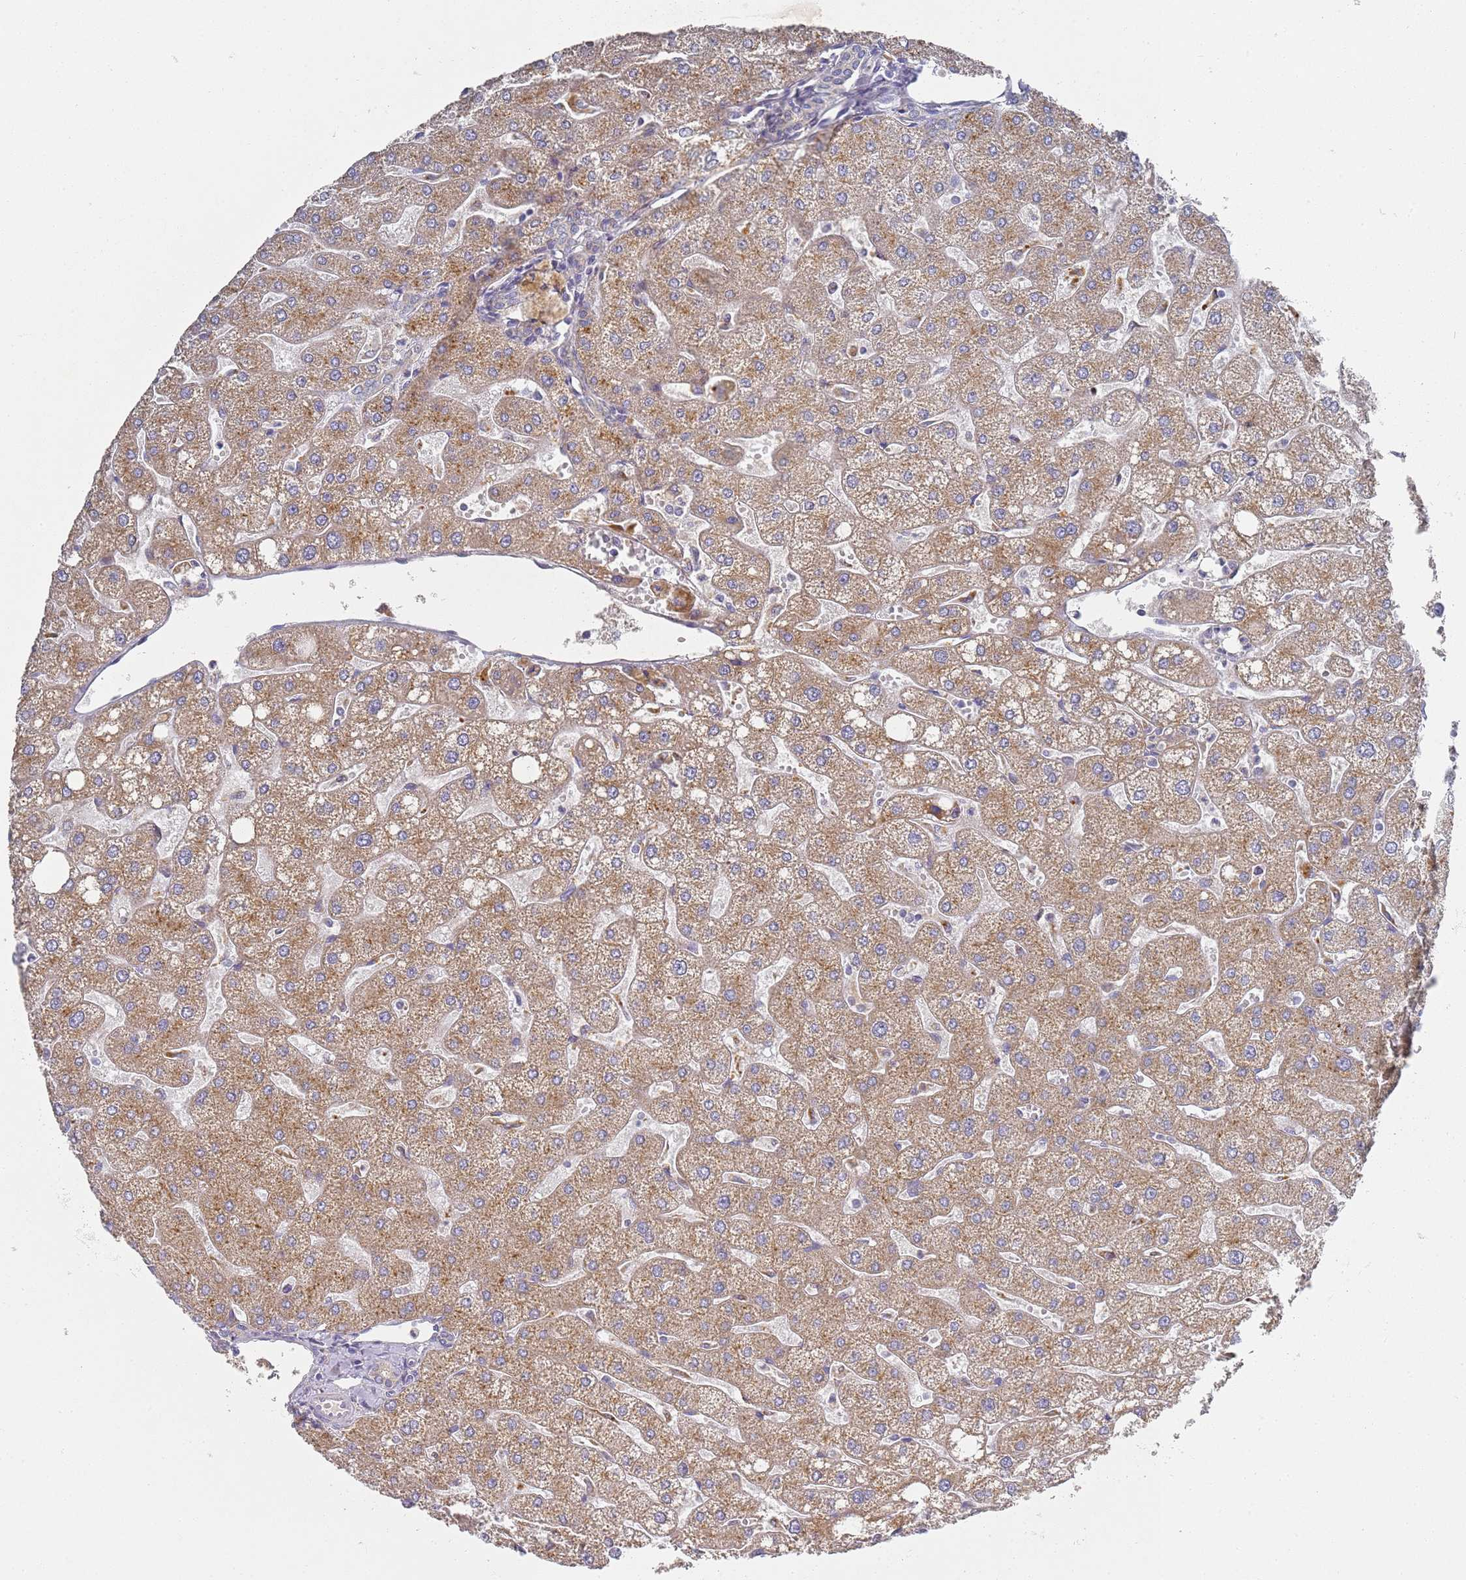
{"staining": {"intensity": "weak", "quantity": "25%-75%", "location": "cytoplasmic/membranous"}, "tissue": "liver", "cell_type": "Cholangiocytes", "image_type": "normal", "snomed": [{"axis": "morphology", "description": "Normal tissue, NOS"}, {"axis": "topography", "description": "Liver"}], "caption": "Cholangiocytes show low levels of weak cytoplasmic/membranous positivity in approximately 25%-75% of cells in benign human liver. The protein of interest is shown in brown color, while the nuclei are stained blue.", "gene": "NPEPPS", "patient": {"sex": "male", "age": 67}}